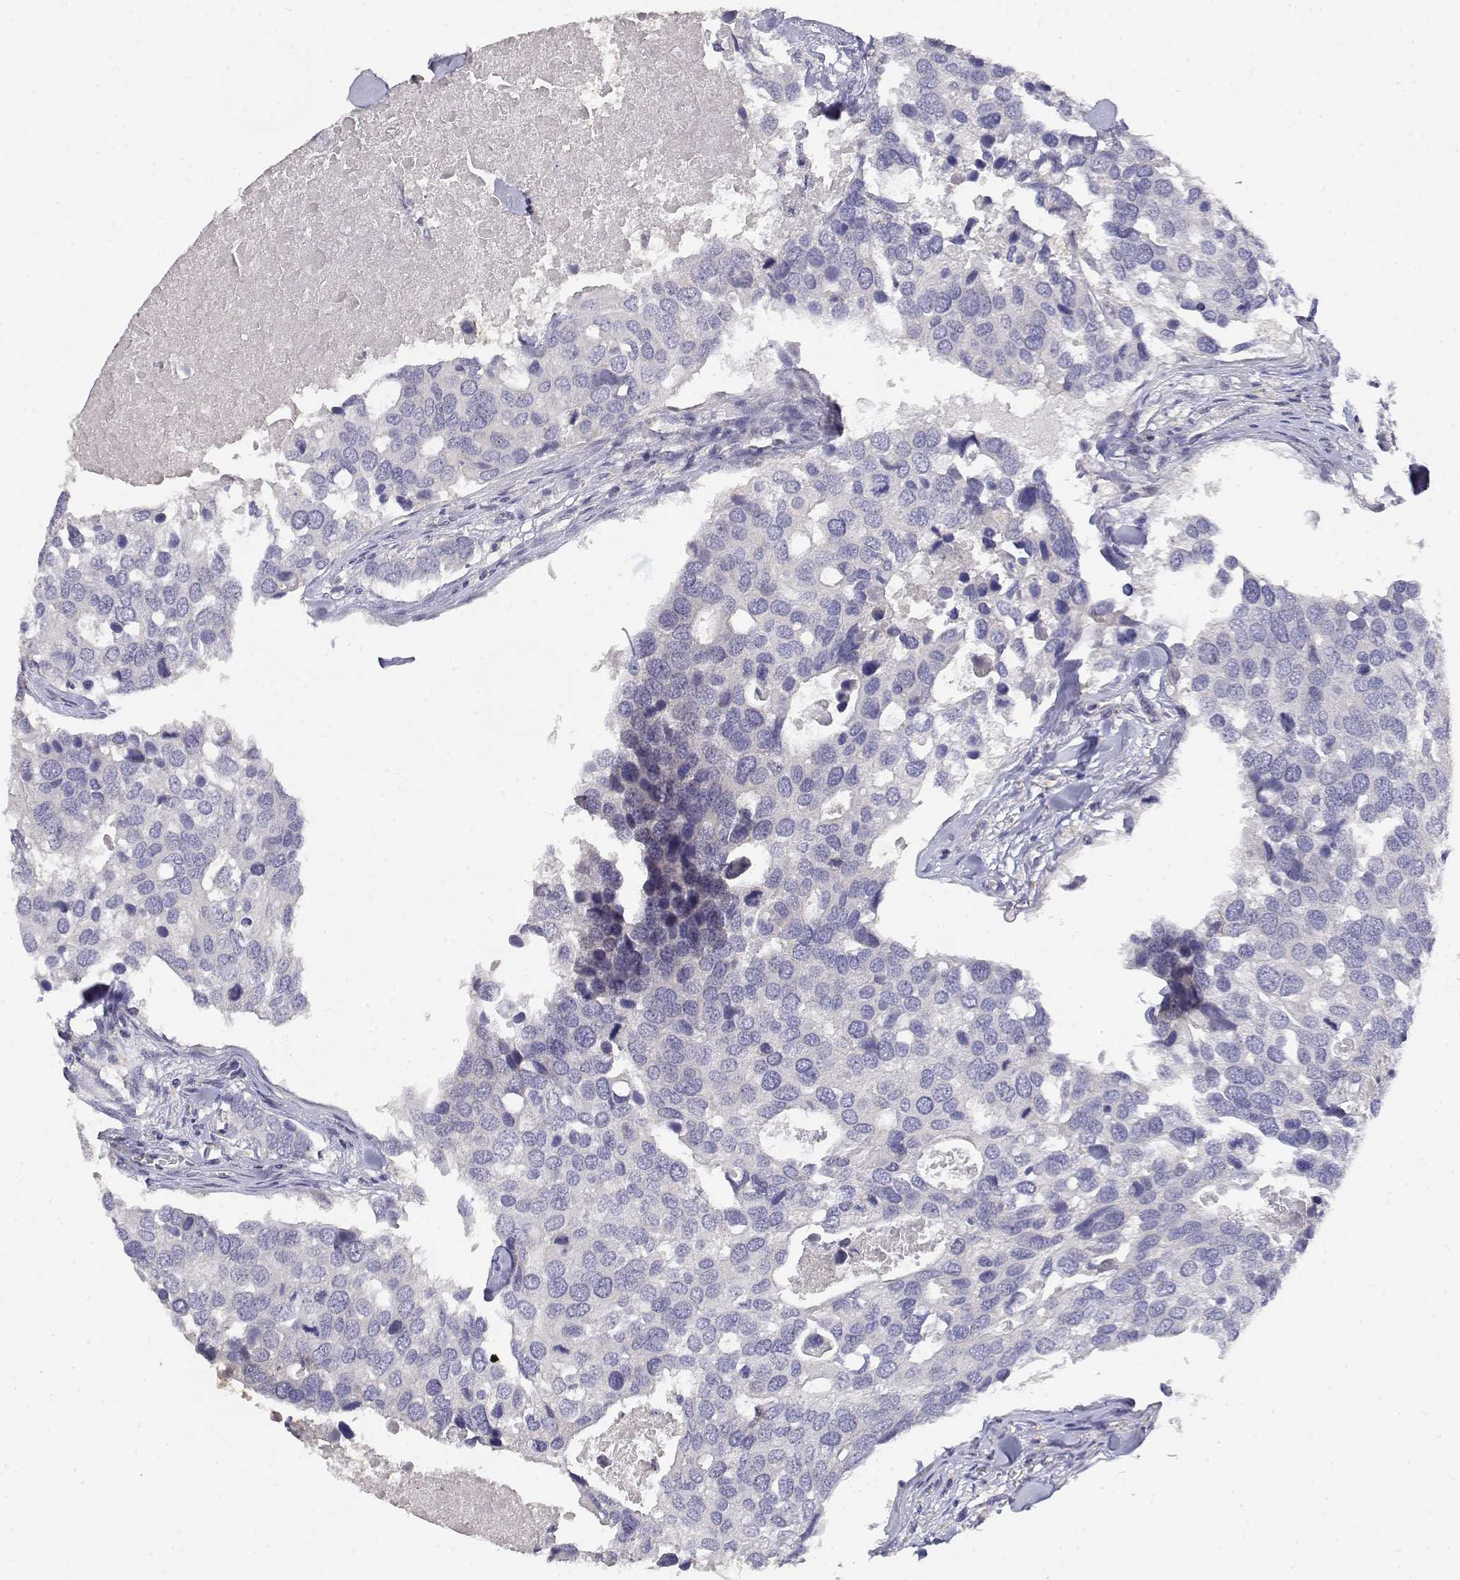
{"staining": {"intensity": "negative", "quantity": "none", "location": "none"}, "tissue": "breast cancer", "cell_type": "Tumor cells", "image_type": "cancer", "snomed": [{"axis": "morphology", "description": "Duct carcinoma"}, {"axis": "topography", "description": "Breast"}], "caption": "The image reveals no staining of tumor cells in breast cancer. (Stains: DAB immunohistochemistry (IHC) with hematoxylin counter stain, Microscopy: brightfield microscopy at high magnification).", "gene": "ADA", "patient": {"sex": "female", "age": 83}}